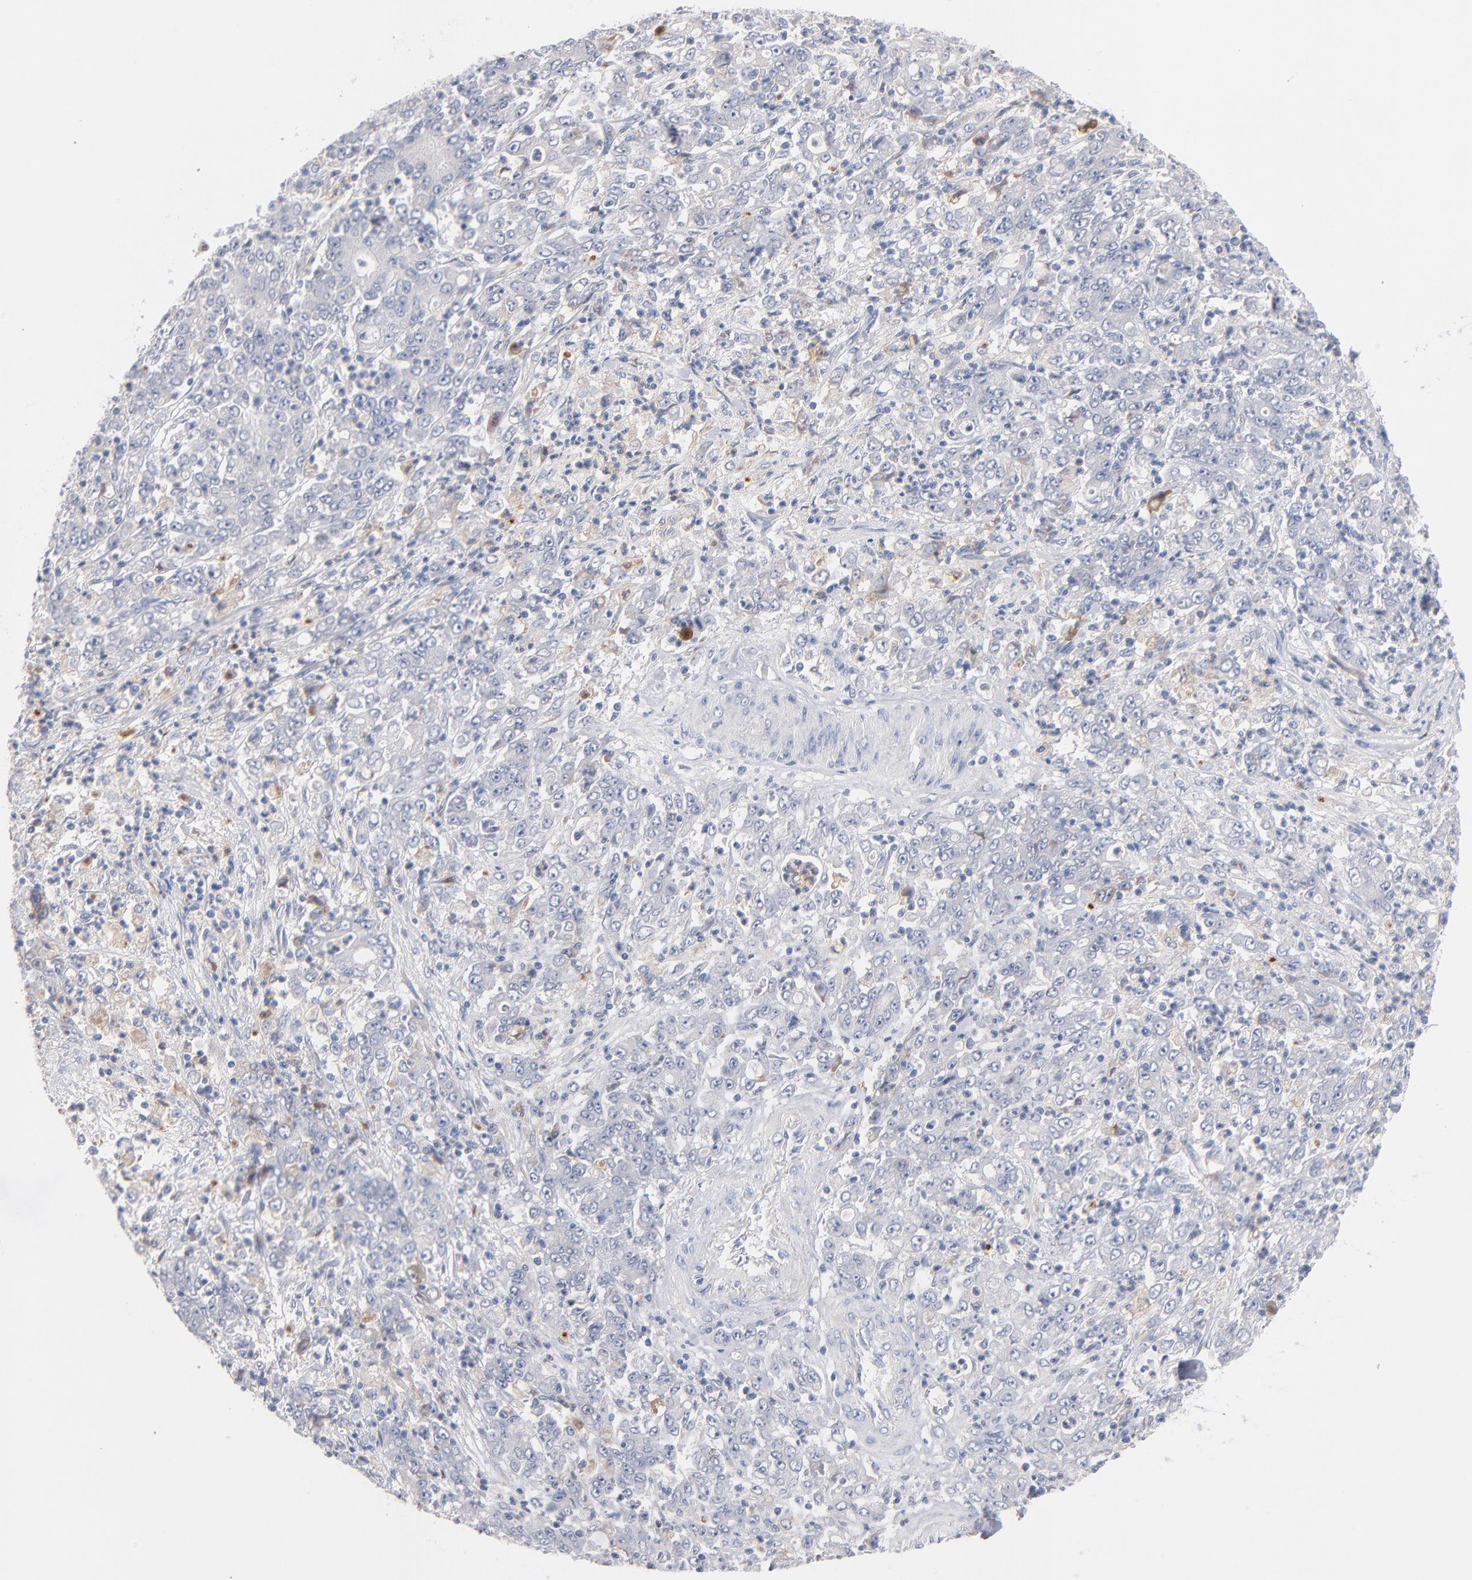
{"staining": {"intensity": "negative", "quantity": "none", "location": "none"}, "tissue": "stomach cancer", "cell_type": "Tumor cells", "image_type": "cancer", "snomed": [{"axis": "morphology", "description": "Adenocarcinoma, NOS"}, {"axis": "topography", "description": "Stomach, lower"}], "caption": "A high-resolution image shows immunohistochemistry (IHC) staining of adenocarcinoma (stomach), which exhibits no significant expression in tumor cells.", "gene": "F12", "patient": {"sex": "female", "age": 71}}